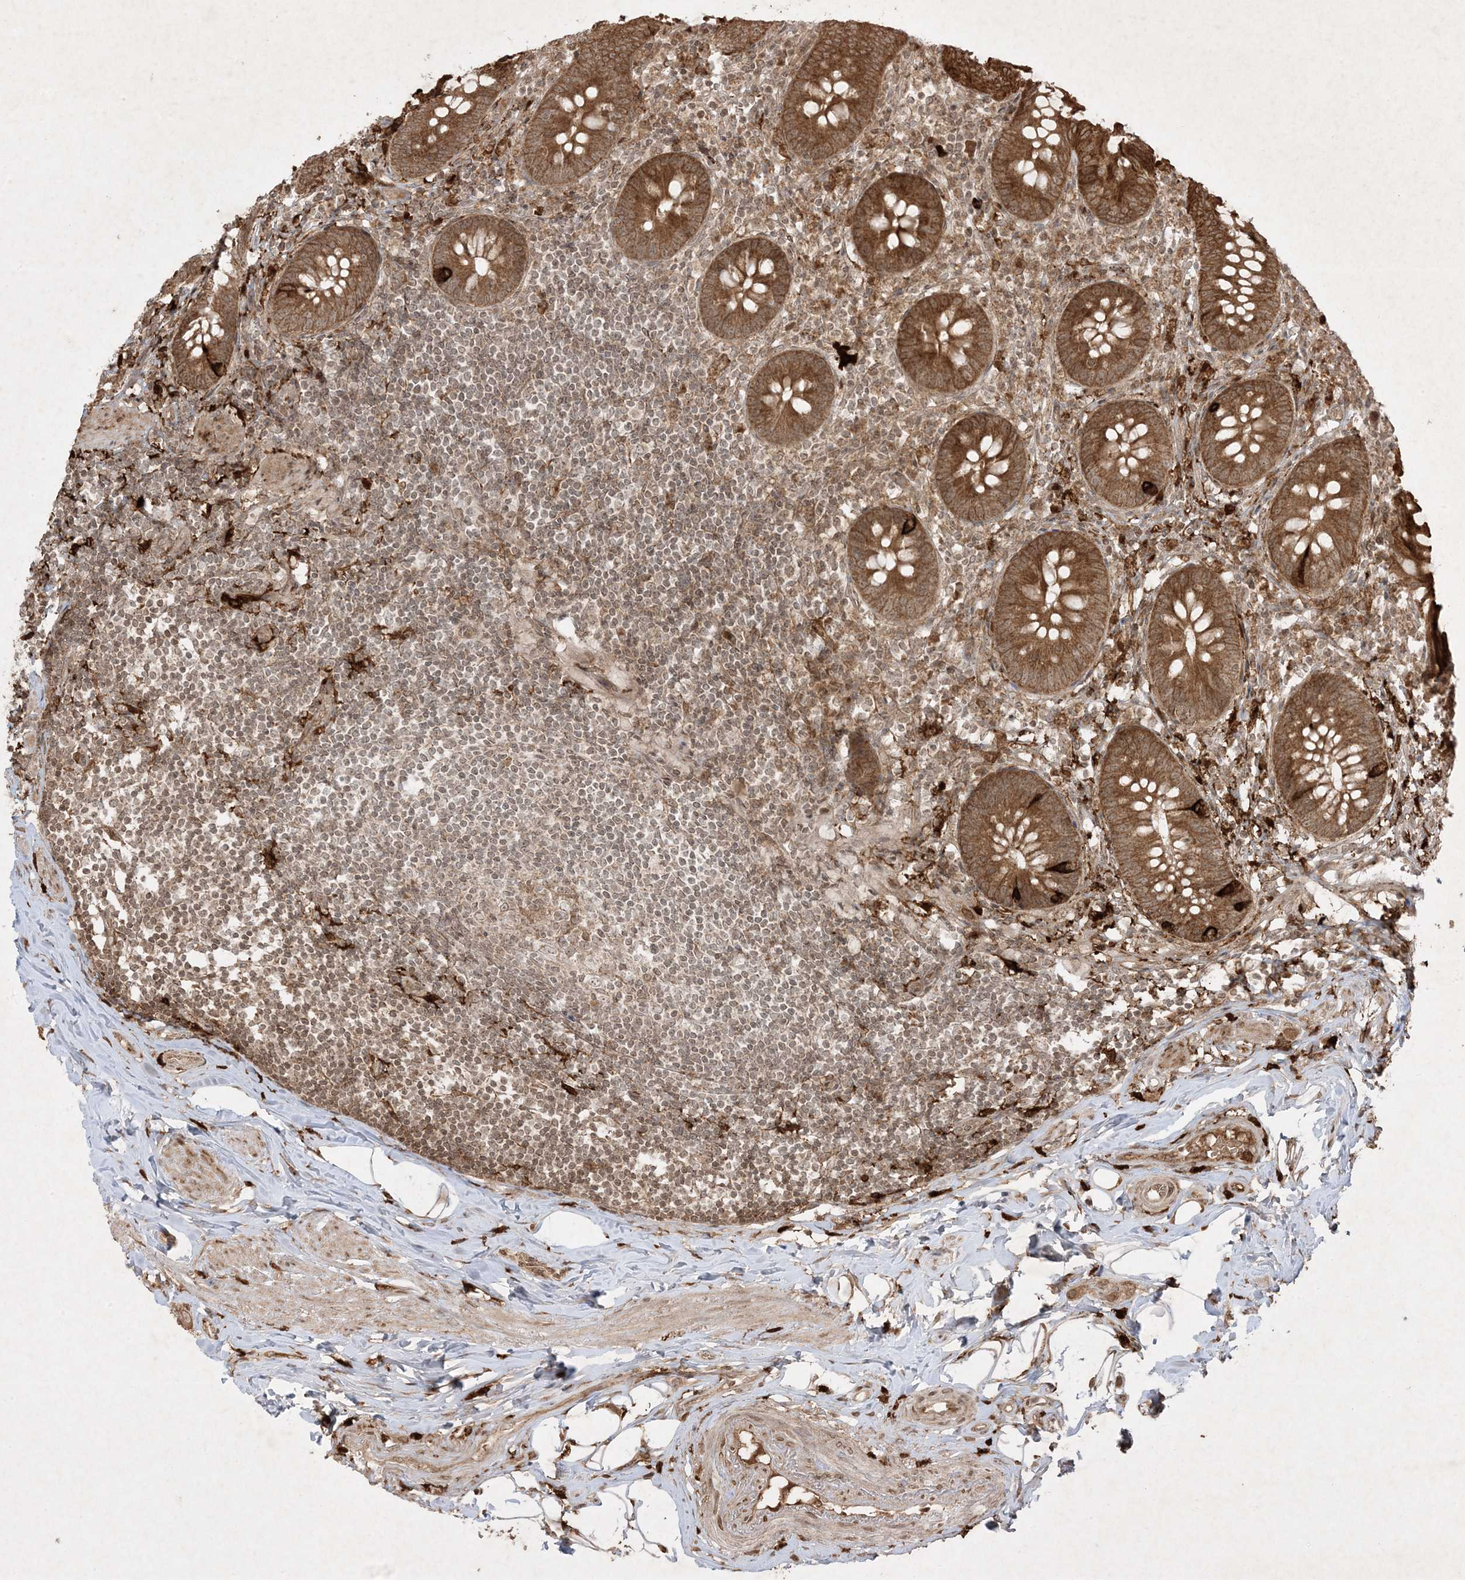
{"staining": {"intensity": "moderate", "quantity": ">75%", "location": "cytoplasmic/membranous"}, "tissue": "appendix", "cell_type": "Glandular cells", "image_type": "normal", "snomed": [{"axis": "morphology", "description": "Normal tissue, NOS"}, {"axis": "topography", "description": "Appendix"}], "caption": "Immunohistochemistry (IHC) of unremarkable appendix demonstrates medium levels of moderate cytoplasmic/membranous positivity in approximately >75% of glandular cells. (IHC, brightfield microscopy, high magnification).", "gene": "PTK6", "patient": {"sex": "female", "age": 62}}